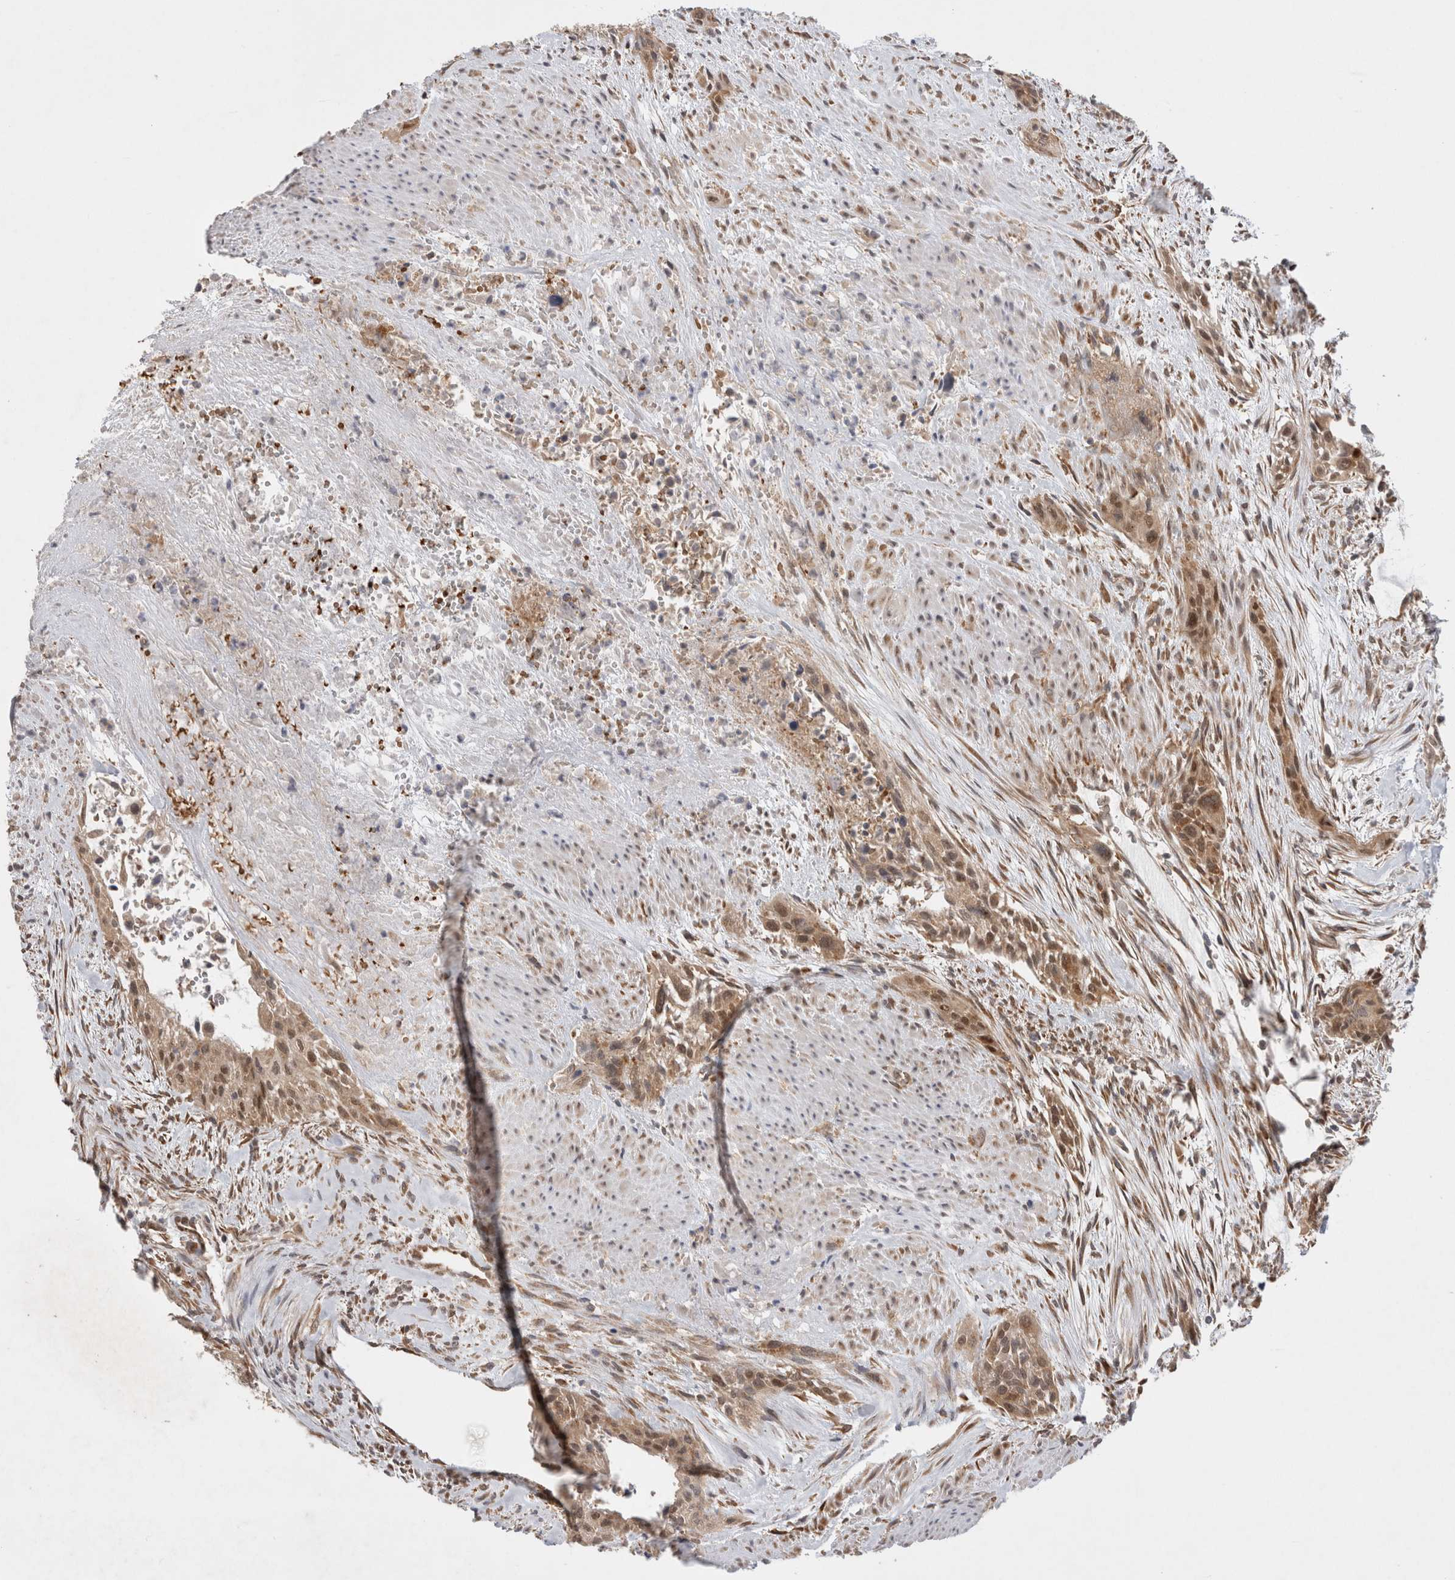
{"staining": {"intensity": "moderate", "quantity": ">75%", "location": "cytoplasmic/membranous,nuclear"}, "tissue": "urothelial cancer", "cell_type": "Tumor cells", "image_type": "cancer", "snomed": [{"axis": "morphology", "description": "Urothelial carcinoma, High grade"}, {"axis": "topography", "description": "Urinary bladder"}], "caption": "Immunohistochemical staining of human high-grade urothelial carcinoma exhibits medium levels of moderate cytoplasmic/membranous and nuclear staining in about >75% of tumor cells.", "gene": "EIF3E", "patient": {"sex": "male", "age": 35}}